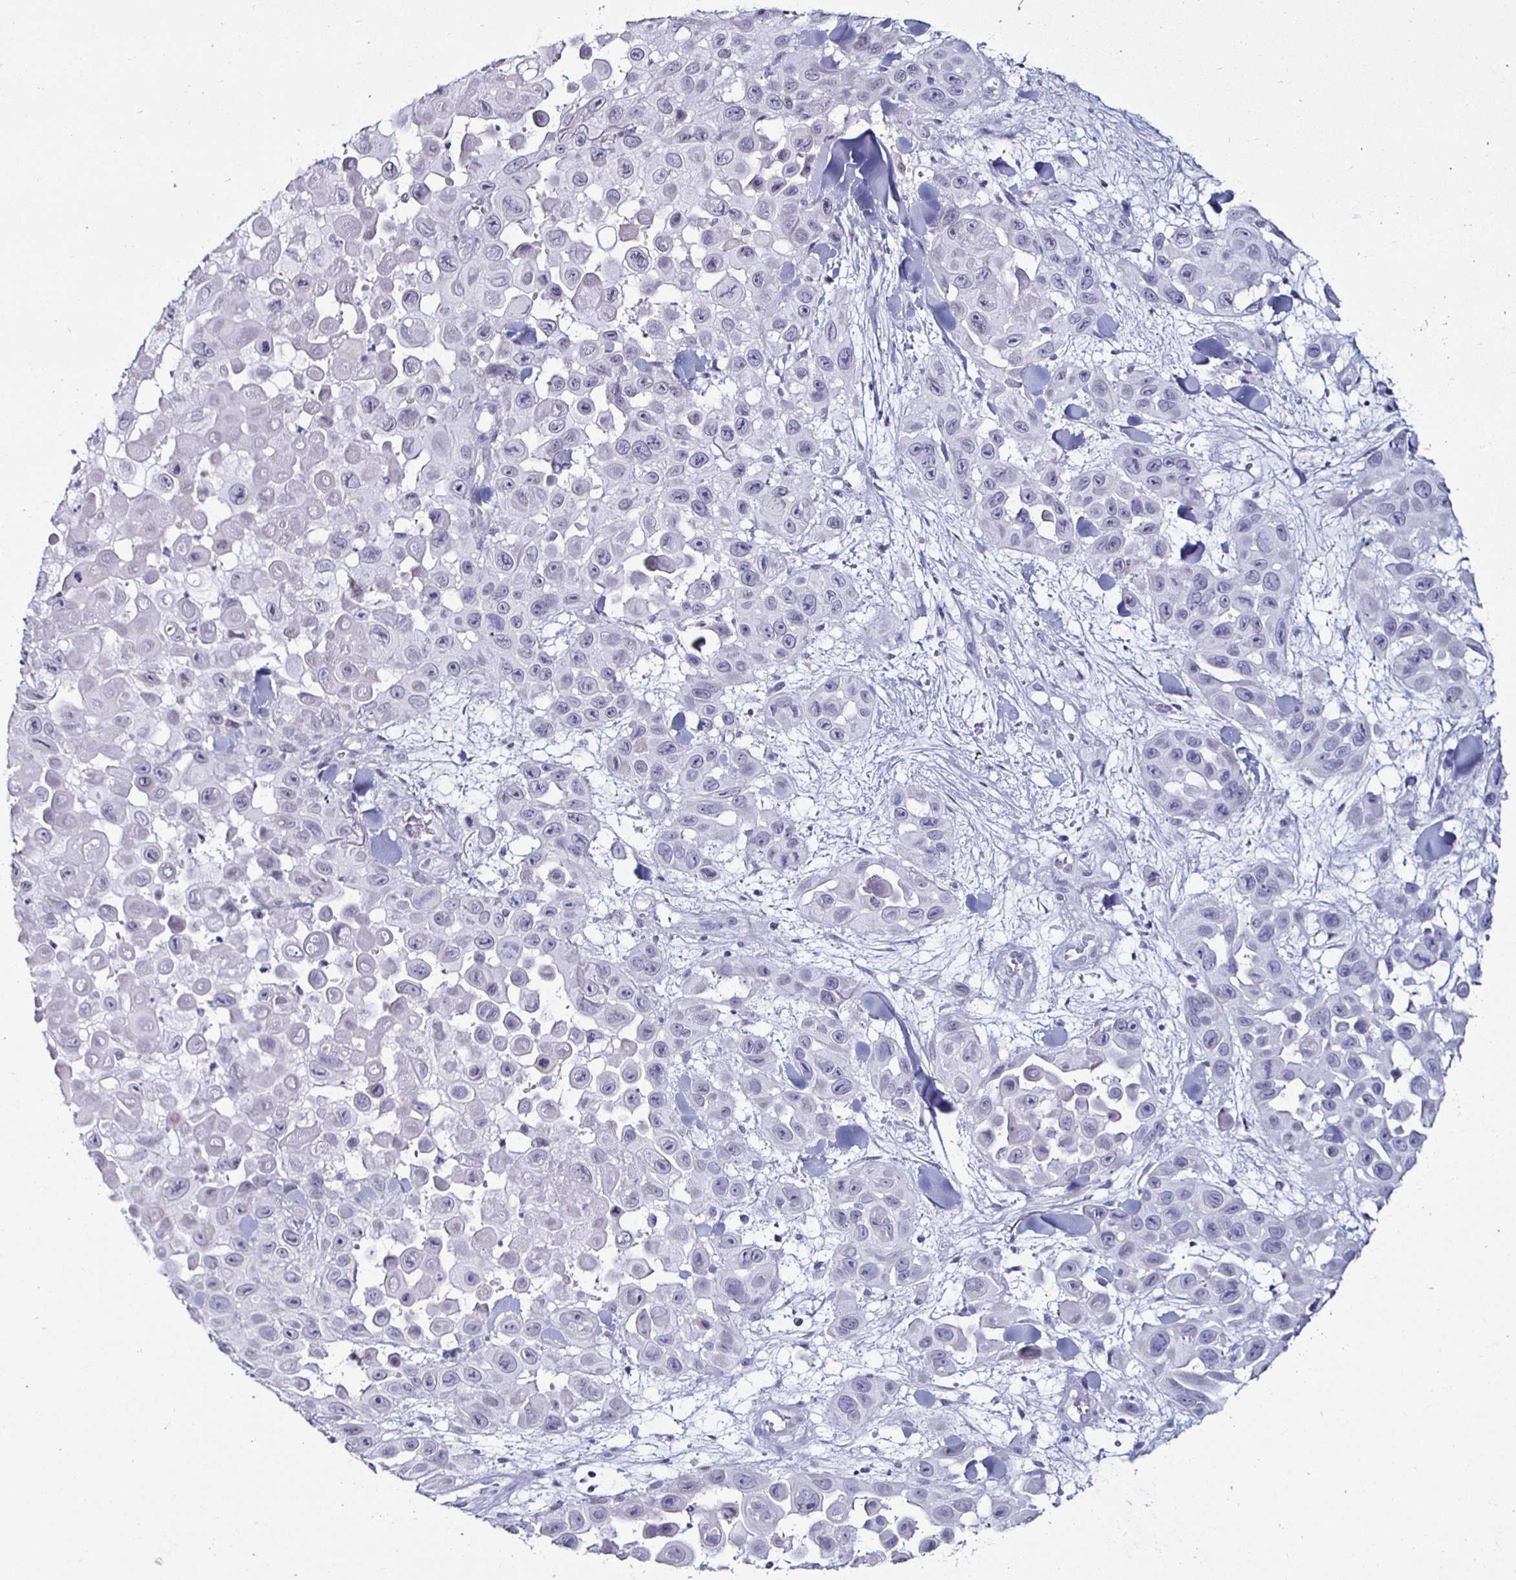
{"staining": {"intensity": "negative", "quantity": "none", "location": "none"}, "tissue": "skin cancer", "cell_type": "Tumor cells", "image_type": "cancer", "snomed": [{"axis": "morphology", "description": "Squamous cell carcinoma, NOS"}, {"axis": "topography", "description": "Skin"}], "caption": "High magnification brightfield microscopy of skin squamous cell carcinoma stained with DAB (3,3'-diaminobenzidine) (brown) and counterstained with hematoxylin (blue): tumor cells show no significant expression. (DAB immunohistochemistry with hematoxylin counter stain).", "gene": "KRT4", "patient": {"sex": "male", "age": 81}}